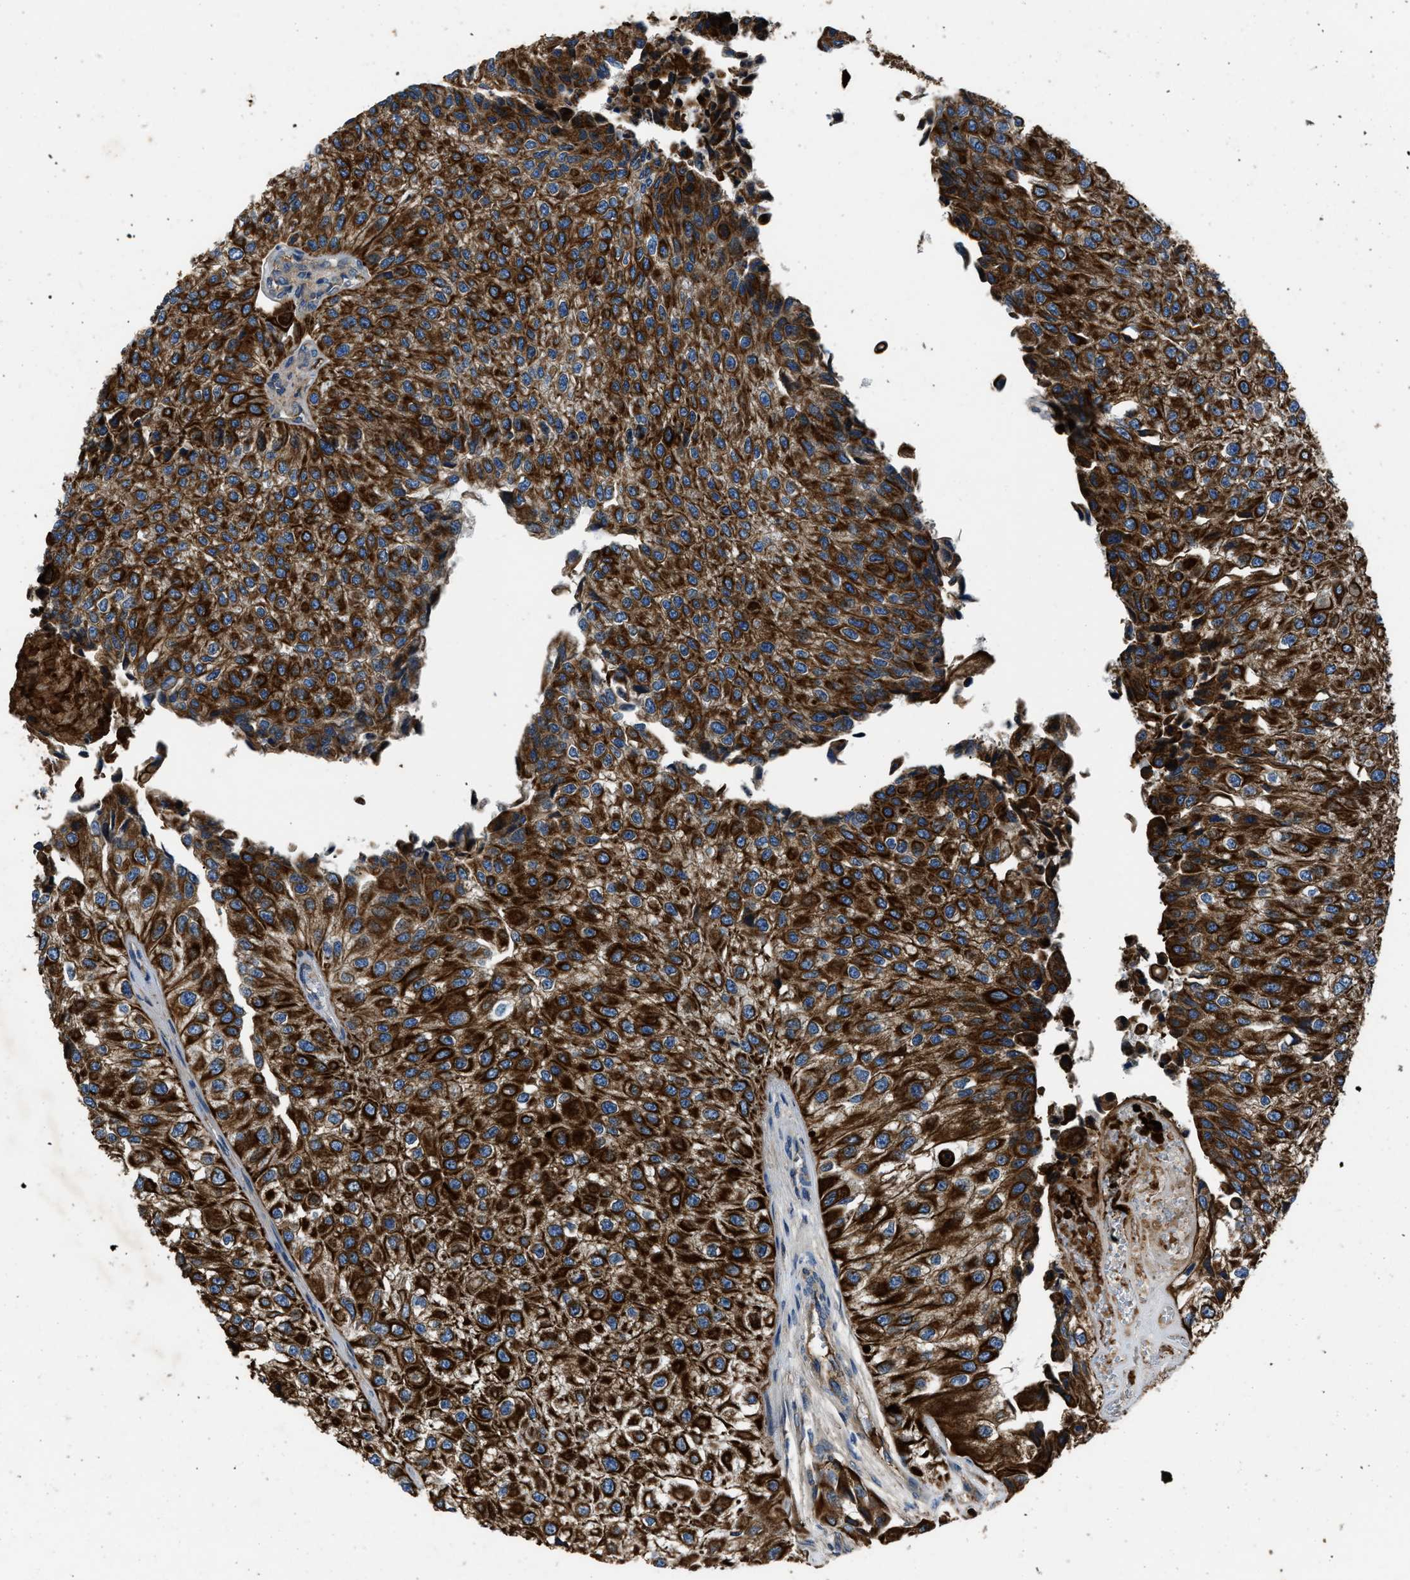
{"staining": {"intensity": "strong", "quantity": ">75%", "location": "cytoplasmic/membranous"}, "tissue": "urothelial cancer", "cell_type": "Tumor cells", "image_type": "cancer", "snomed": [{"axis": "morphology", "description": "Urothelial carcinoma, High grade"}, {"axis": "topography", "description": "Kidney"}, {"axis": "topography", "description": "Urinary bladder"}], "caption": "High-magnification brightfield microscopy of urothelial carcinoma (high-grade) stained with DAB (3,3'-diaminobenzidine) (brown) and counterstained with hematoxylin (blue). tumor cells exhibit strong cytoplasmic/membranous staining is seen in about>75% of cells.", "gene": "ERC1", "patient": {"sex": "male", "age": 77}}